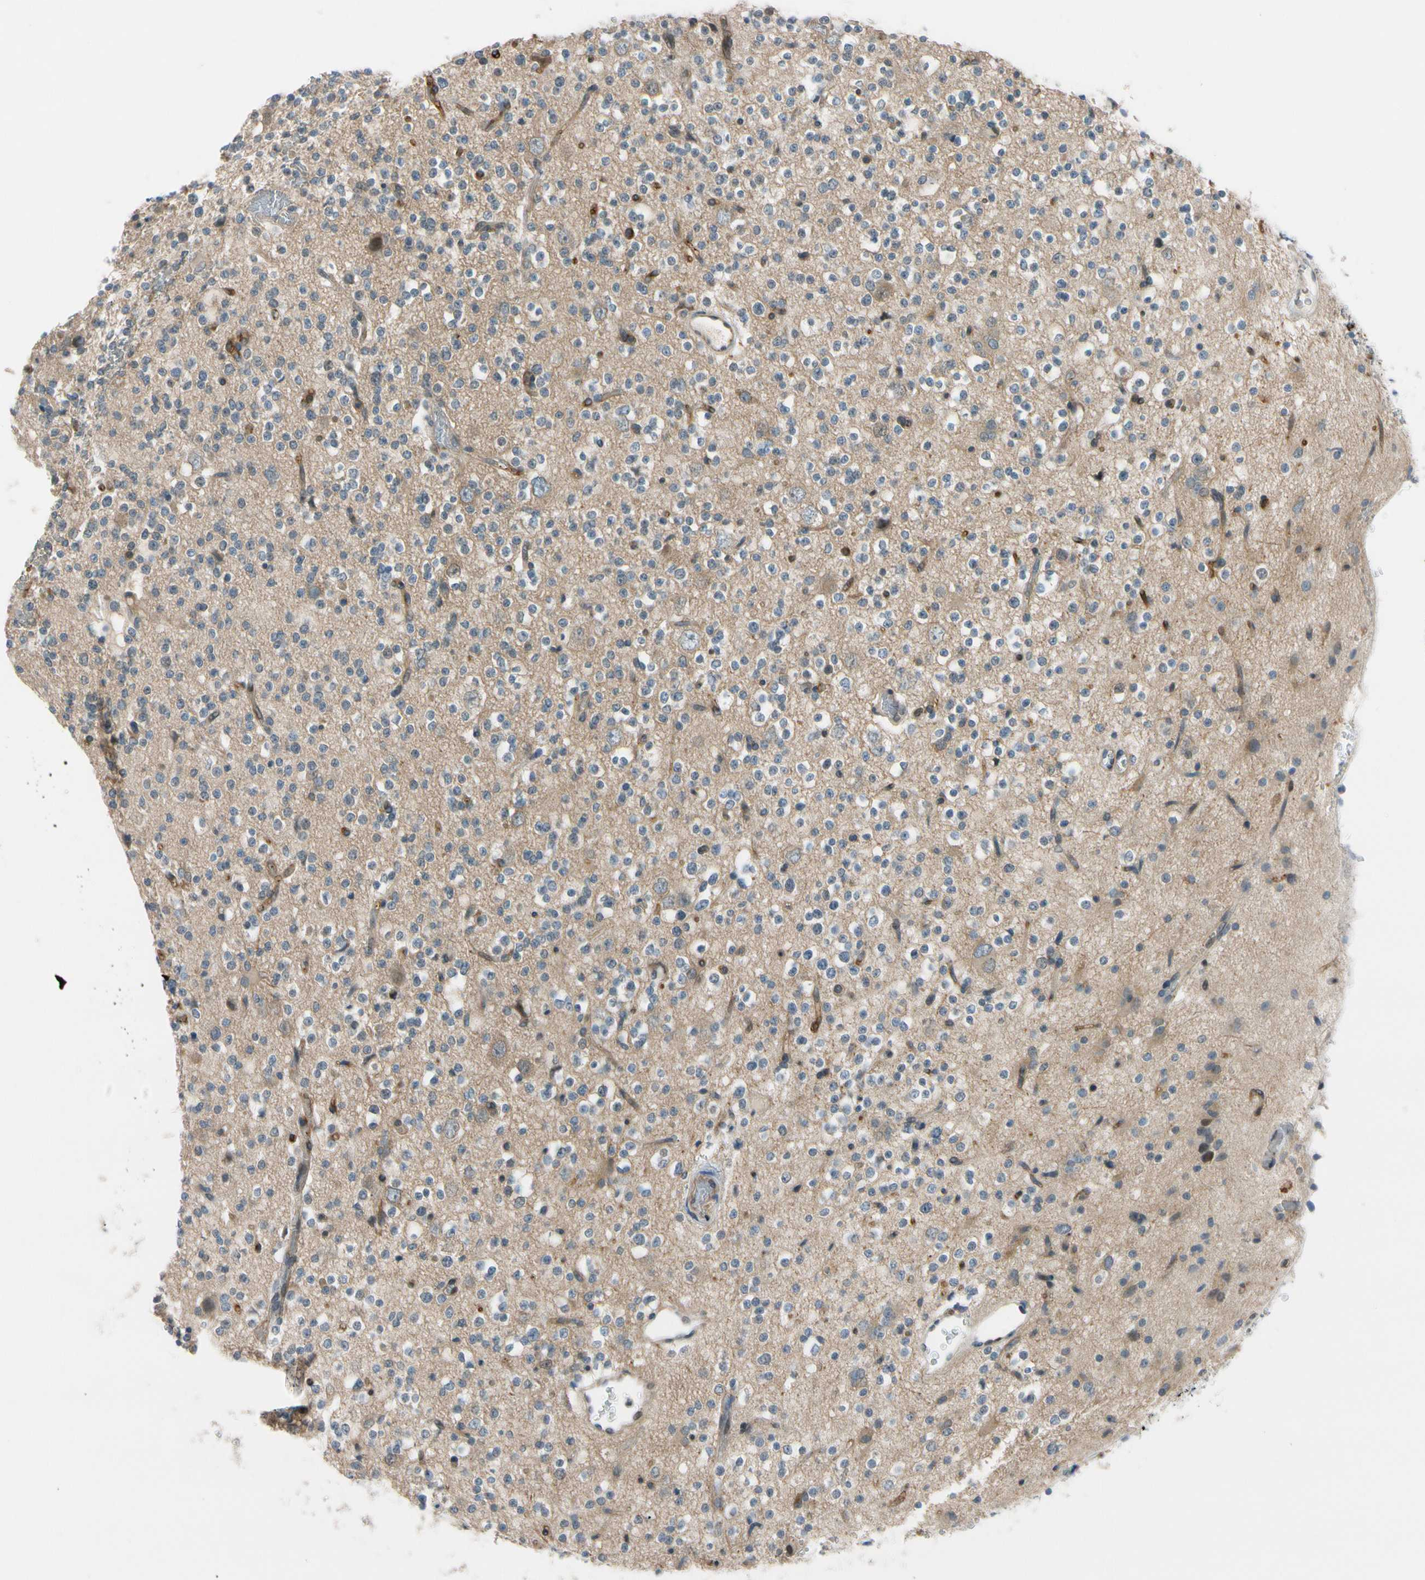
{"staining": {"intensity": "negative", "quantity": "none", "location": "none"}, "tissue": "glioma", "cell_type": "Tumor cells", "image_type": "cancer", "snomed": [{"axis": "morphology", "description": "Glioma, malignant, High grade"}, {"axis": "topography", "description": "Brain"}], "caption": "DAB (3,3'-diaminobenzidine) immunohistochemical staining of human glioma exhibits no significant positivity in tumor cells.", "gene": "CFAP36", "patient": {"sex": "male", "age": 47}}